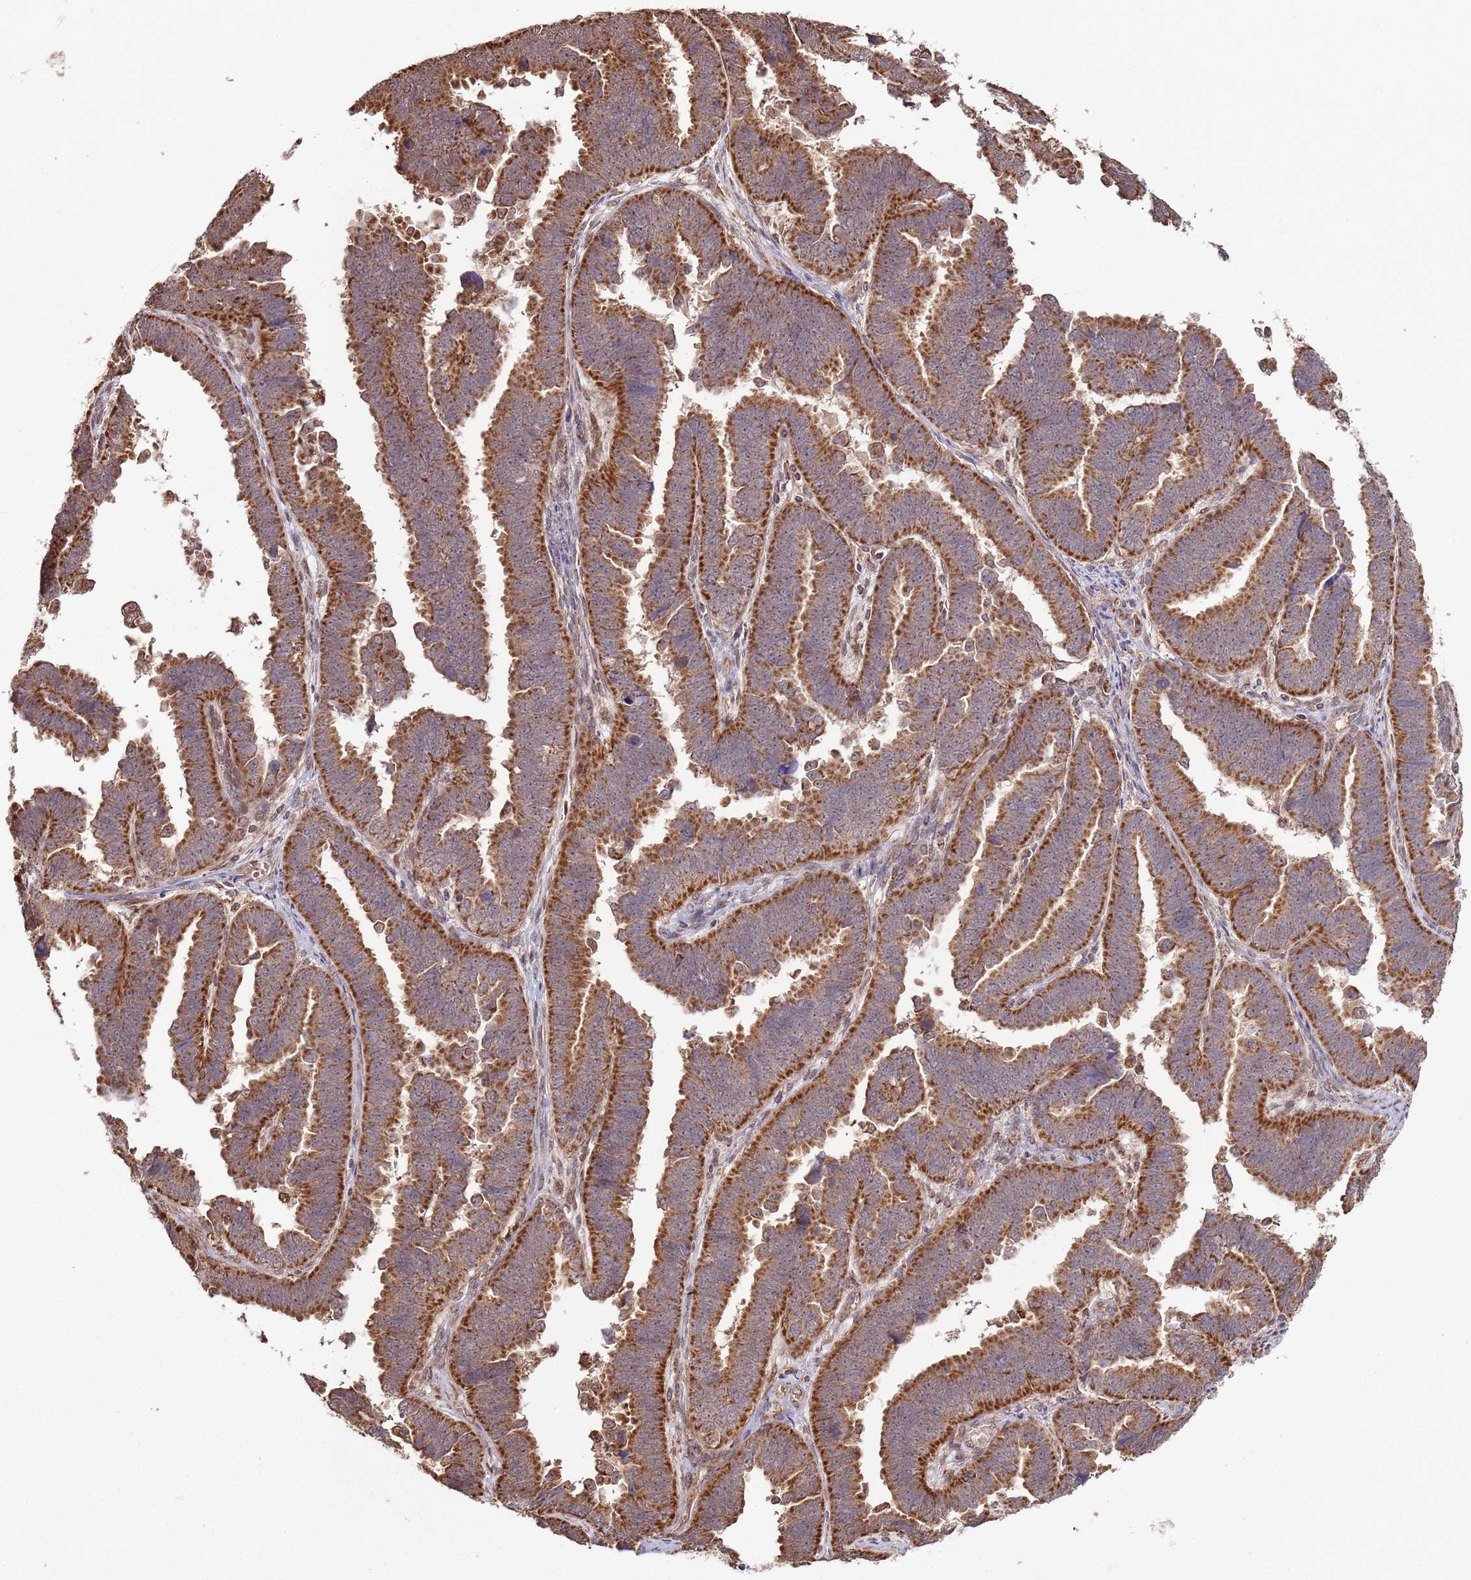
{"staining": {"intensity": "strong", "quantity": ">75%", "location": "cytoplasmic/membranous"}, "tissue": "endometrial cancer", "cell_type": "Tumor cells", "image_type": "cancer", "snomed": [{"axis": "morphology", "description": "Adenocarcinoma, NOS"}, {"axis": "topography", "description": "Endometrium"}], "caption": "IHC image of endometrial adenocarcinoma stained for a protein (brown), which displays high levels of strong cytoplasmic/membranous staining in approximately >75% of tumor cells.", "gene": "IL17RD", "patient": {"sex": "female", "age": 75}}